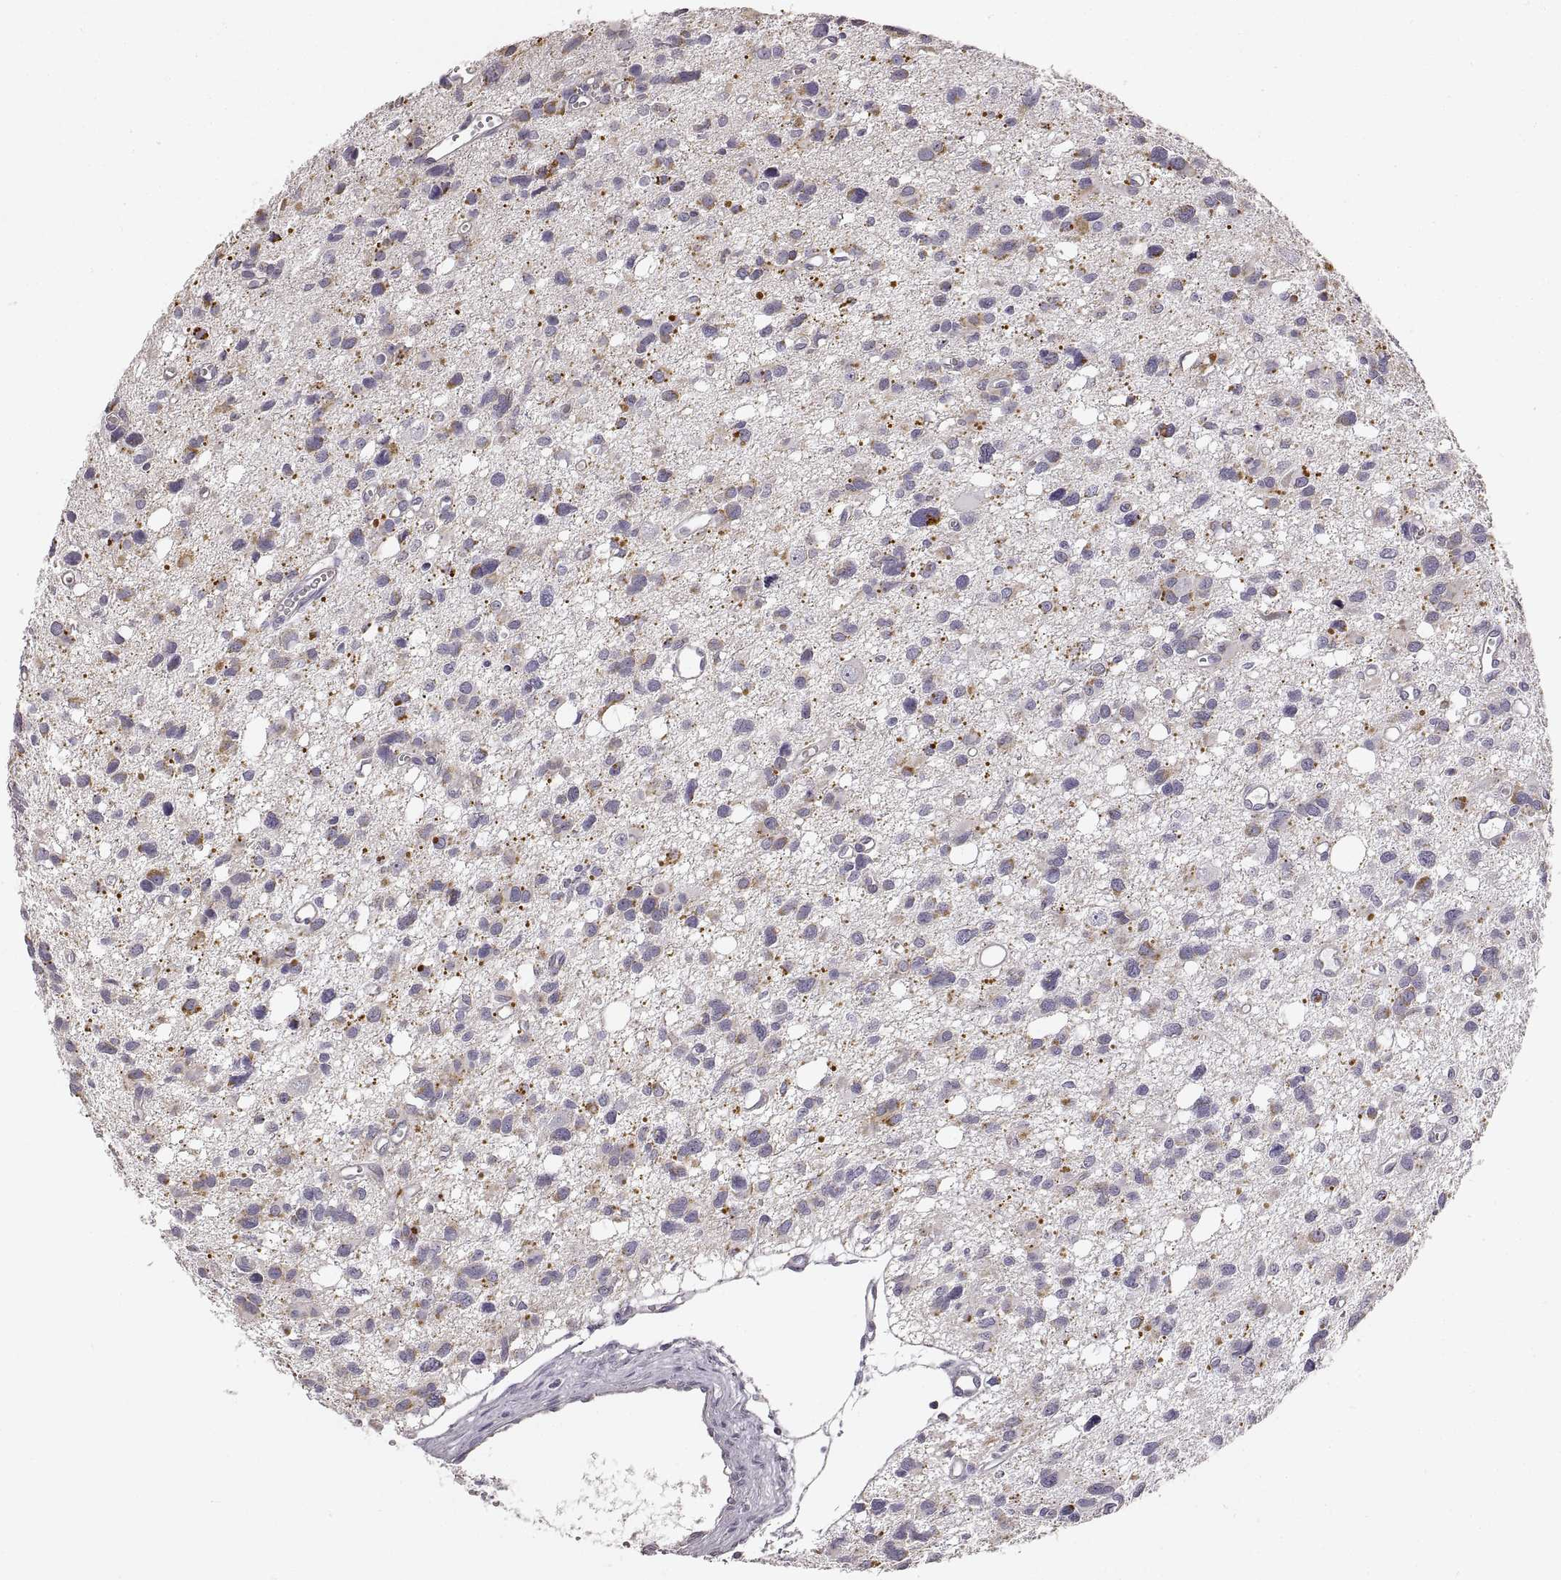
{"staining": {"intensity": "negative", "quantity": "none", "location": "none"}, "tissue": "glioma", "cell_type": "Tumor cells", "image_type": "cancer", "snomed": [{"axis": "morphology", "description": "Glioma, malignant, High grade"}, {"axis": "topography", "description": "Brain"}], "caption": "Immunohistochemistry photomicrograph of neoplastic tissue: malignant high-grade glioma stained with DAB reveals no significant protein expression in tumor cells.", "gene": "RDH13", "patient": {"sex": "male", "age": 23}}